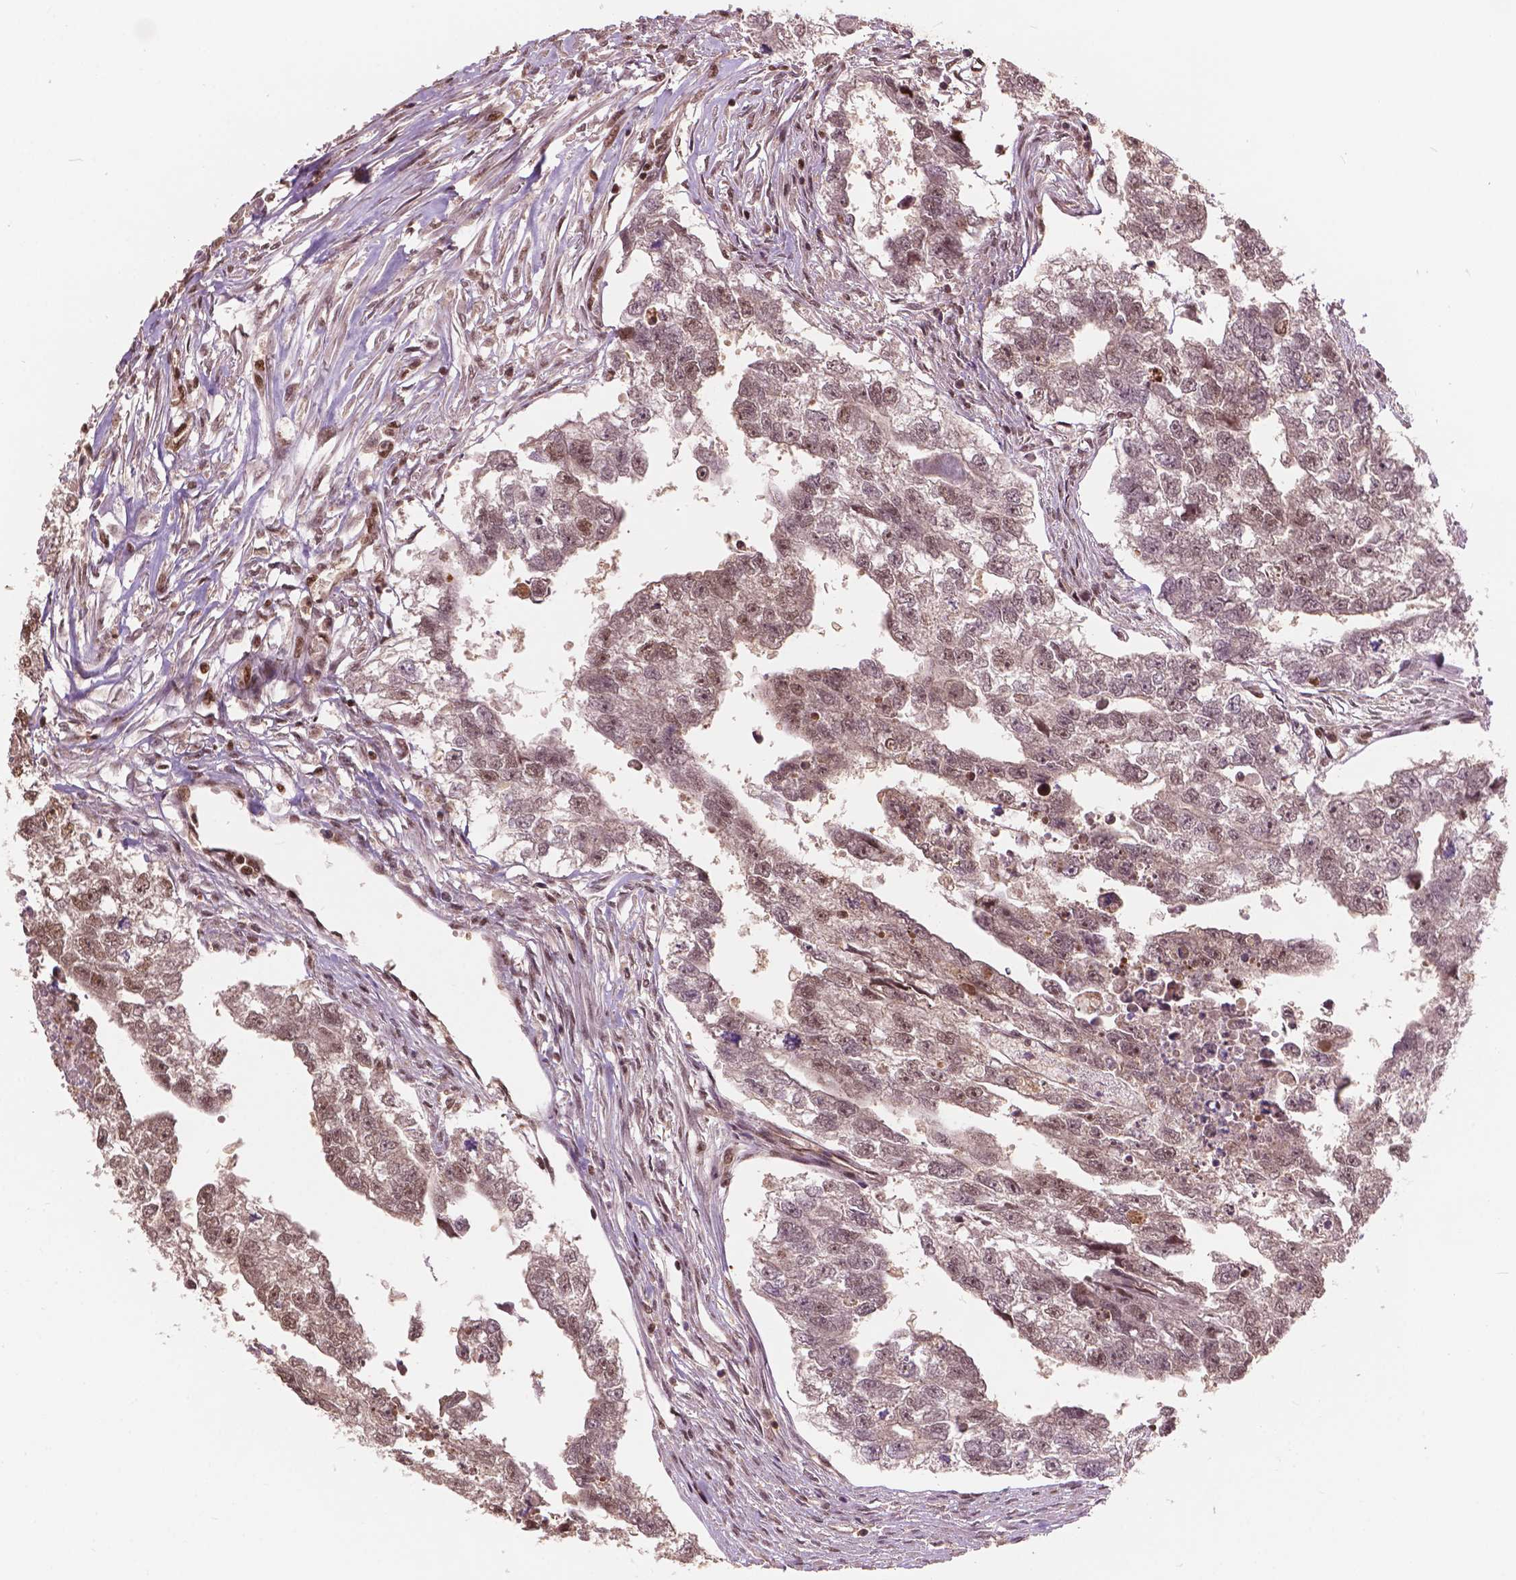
{"staining": {"intensity": "moderate", "quantity": "<25%", "location": "nuclear"}, "tissue": "testis cancer", "cell_type": "Tumor cells", "image_type": "cancer", "snomed": [{"axis": "morphology", "description": "Carcinoma, Embryonal, NOS"}, {"axis": "morphology", "description": "Teratoma, malignant, NOS"}, {"axis": "topography", "description": "Testis"}], "caption": "DAB immunohistochemical staining of testis cancer (teratoma (malignant)) demonstrates moderate nuclear protein positivity in about <25% of tumor cells.", "gene": "ANP32B", "patient": {"sex": "male", "age": 44}}